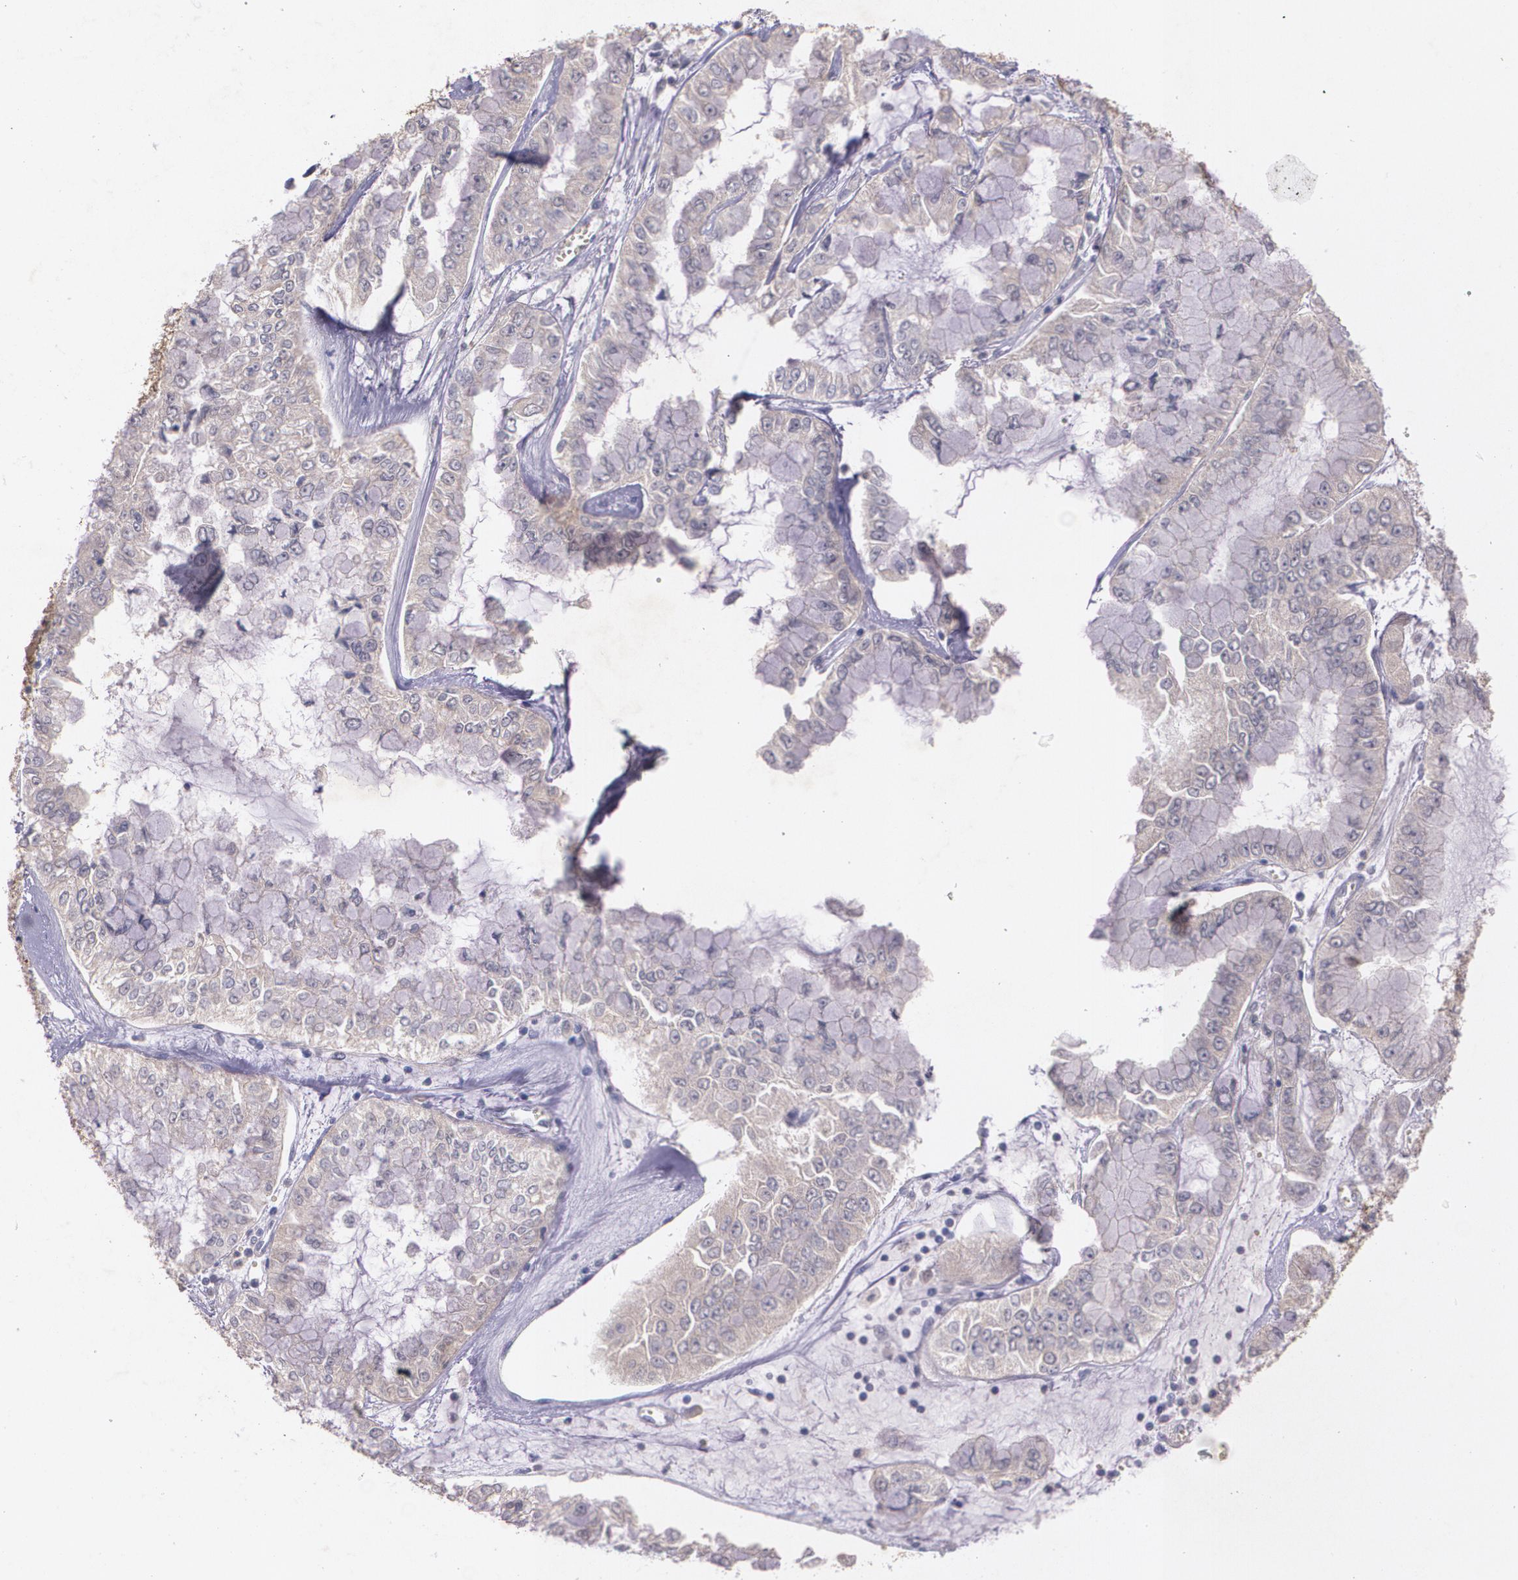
{"staining": {"intensity": "weak", "quantity": "25%-75%", "location": "cytoplasmic/membranous"}, "tissue": "liver cancer", "cell_type": "Tumor cells", "image_type": "cancer", "snomed": [{"axis": "morphology", "description": "Cholangiocarcinoma"}, {"axis": "topography", "description": "Liver"}], "caption": "This micrograph demonstrates liver cancer (cholangiocarcinoma) stained with immunohistochemistry to label a protein in brown. The cytoplasmic/membranous of tumor cells show weak positivity for the protein. Nuclei are counter-stained blue.", "gene": "TM4SF1", "patient": {"sex": "female", "age": 79}}